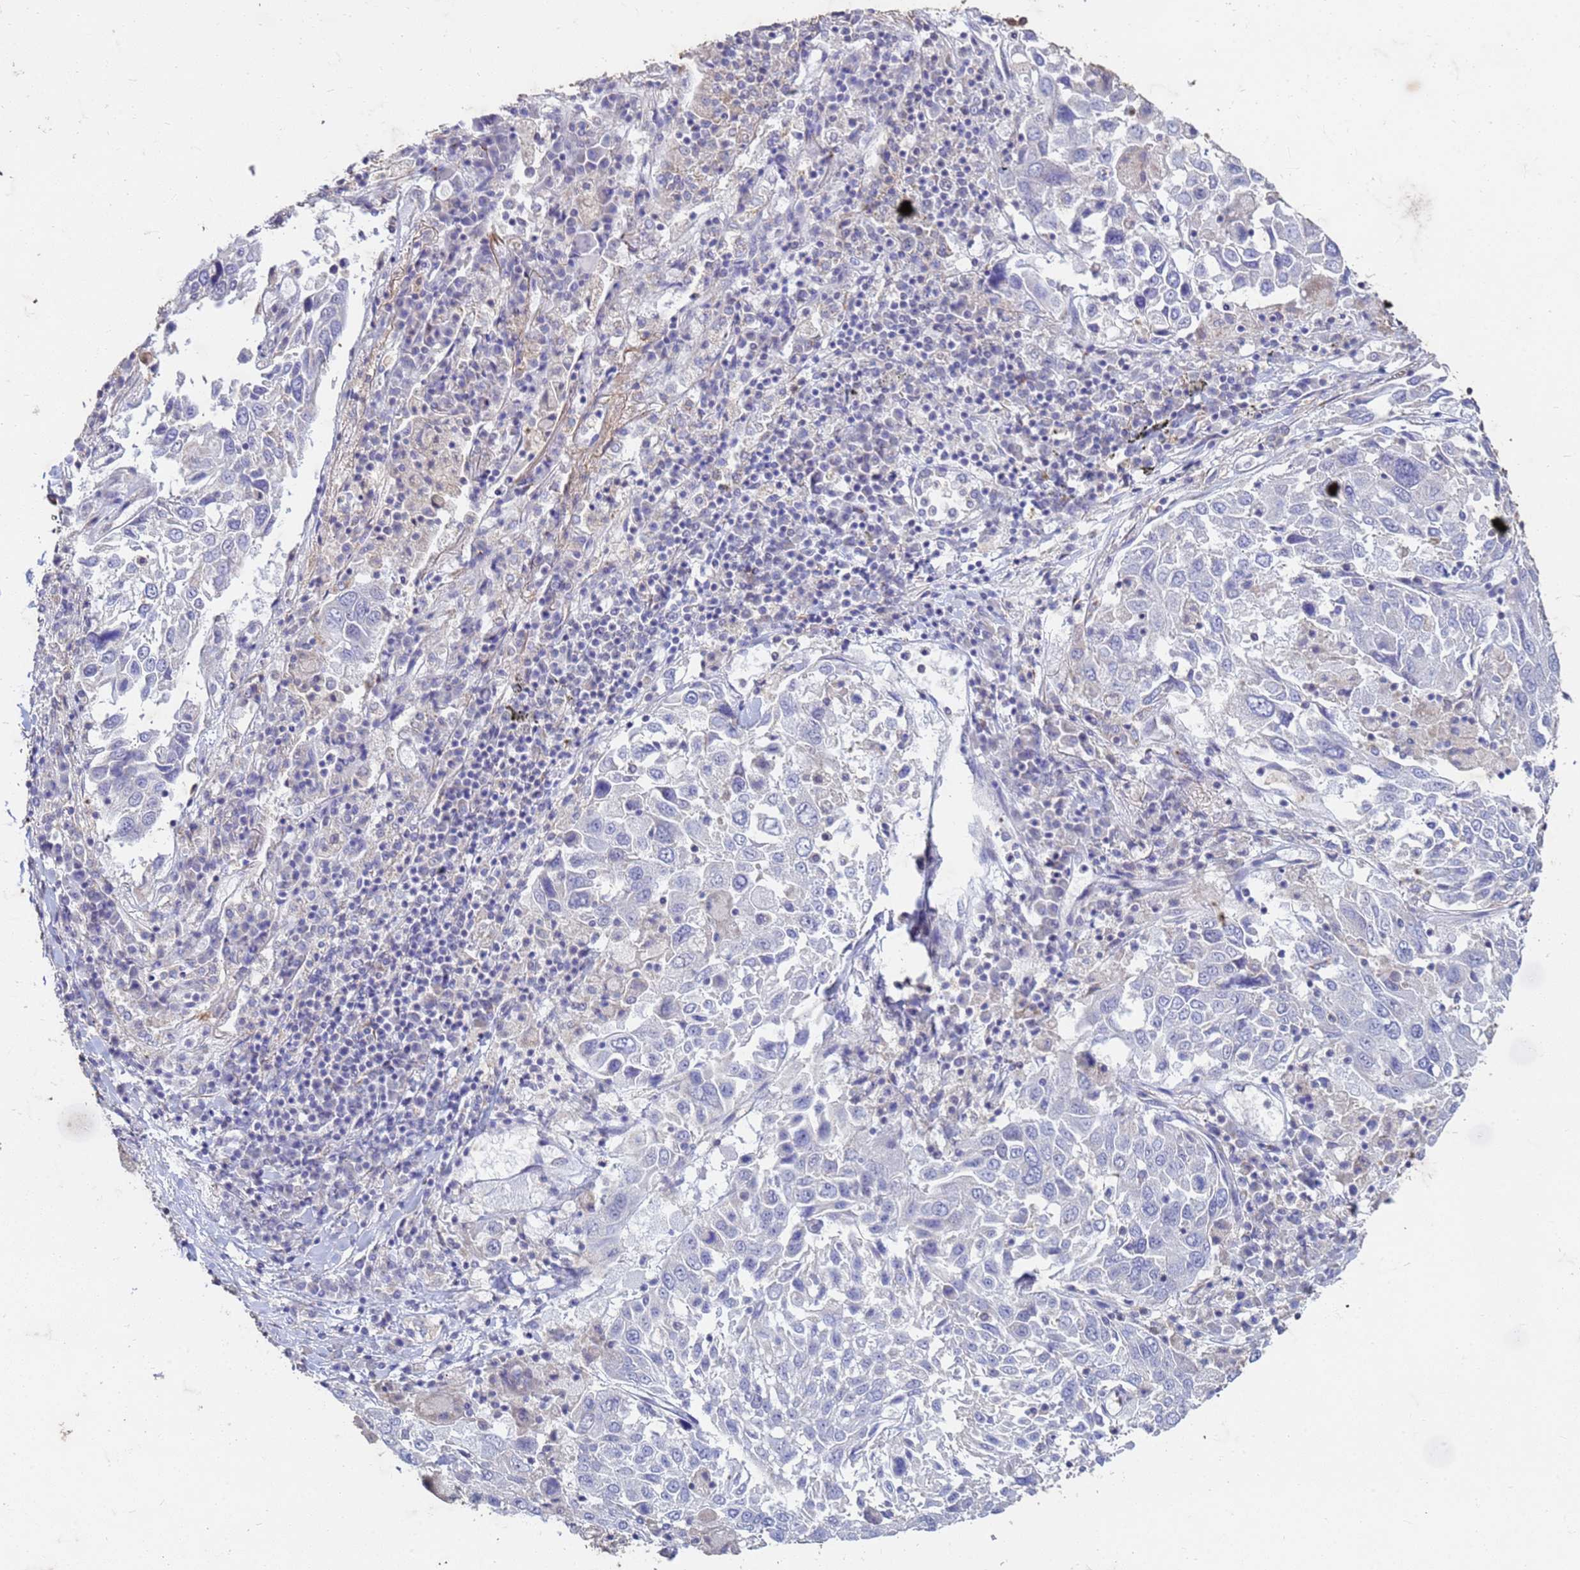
{"staining": {"intensity": "negative", "quantity": "none", "location": "none"}, "tissue": "lung cancer", "cell_type": "Tumor cells", "image_type": "cancer", "snomed": [{"axis": "morphology", "description": "Squamous cell carcinoma, NOS"}, {"axis": "topography", "description": "Lung"}], "caption": "Immunohistochemistry of human lung cancer (squamous cell carcinoma) displays no expression in tumor cells.", "gene": "SLC25A15", "patient": {"sex": "male", "age": 65}}